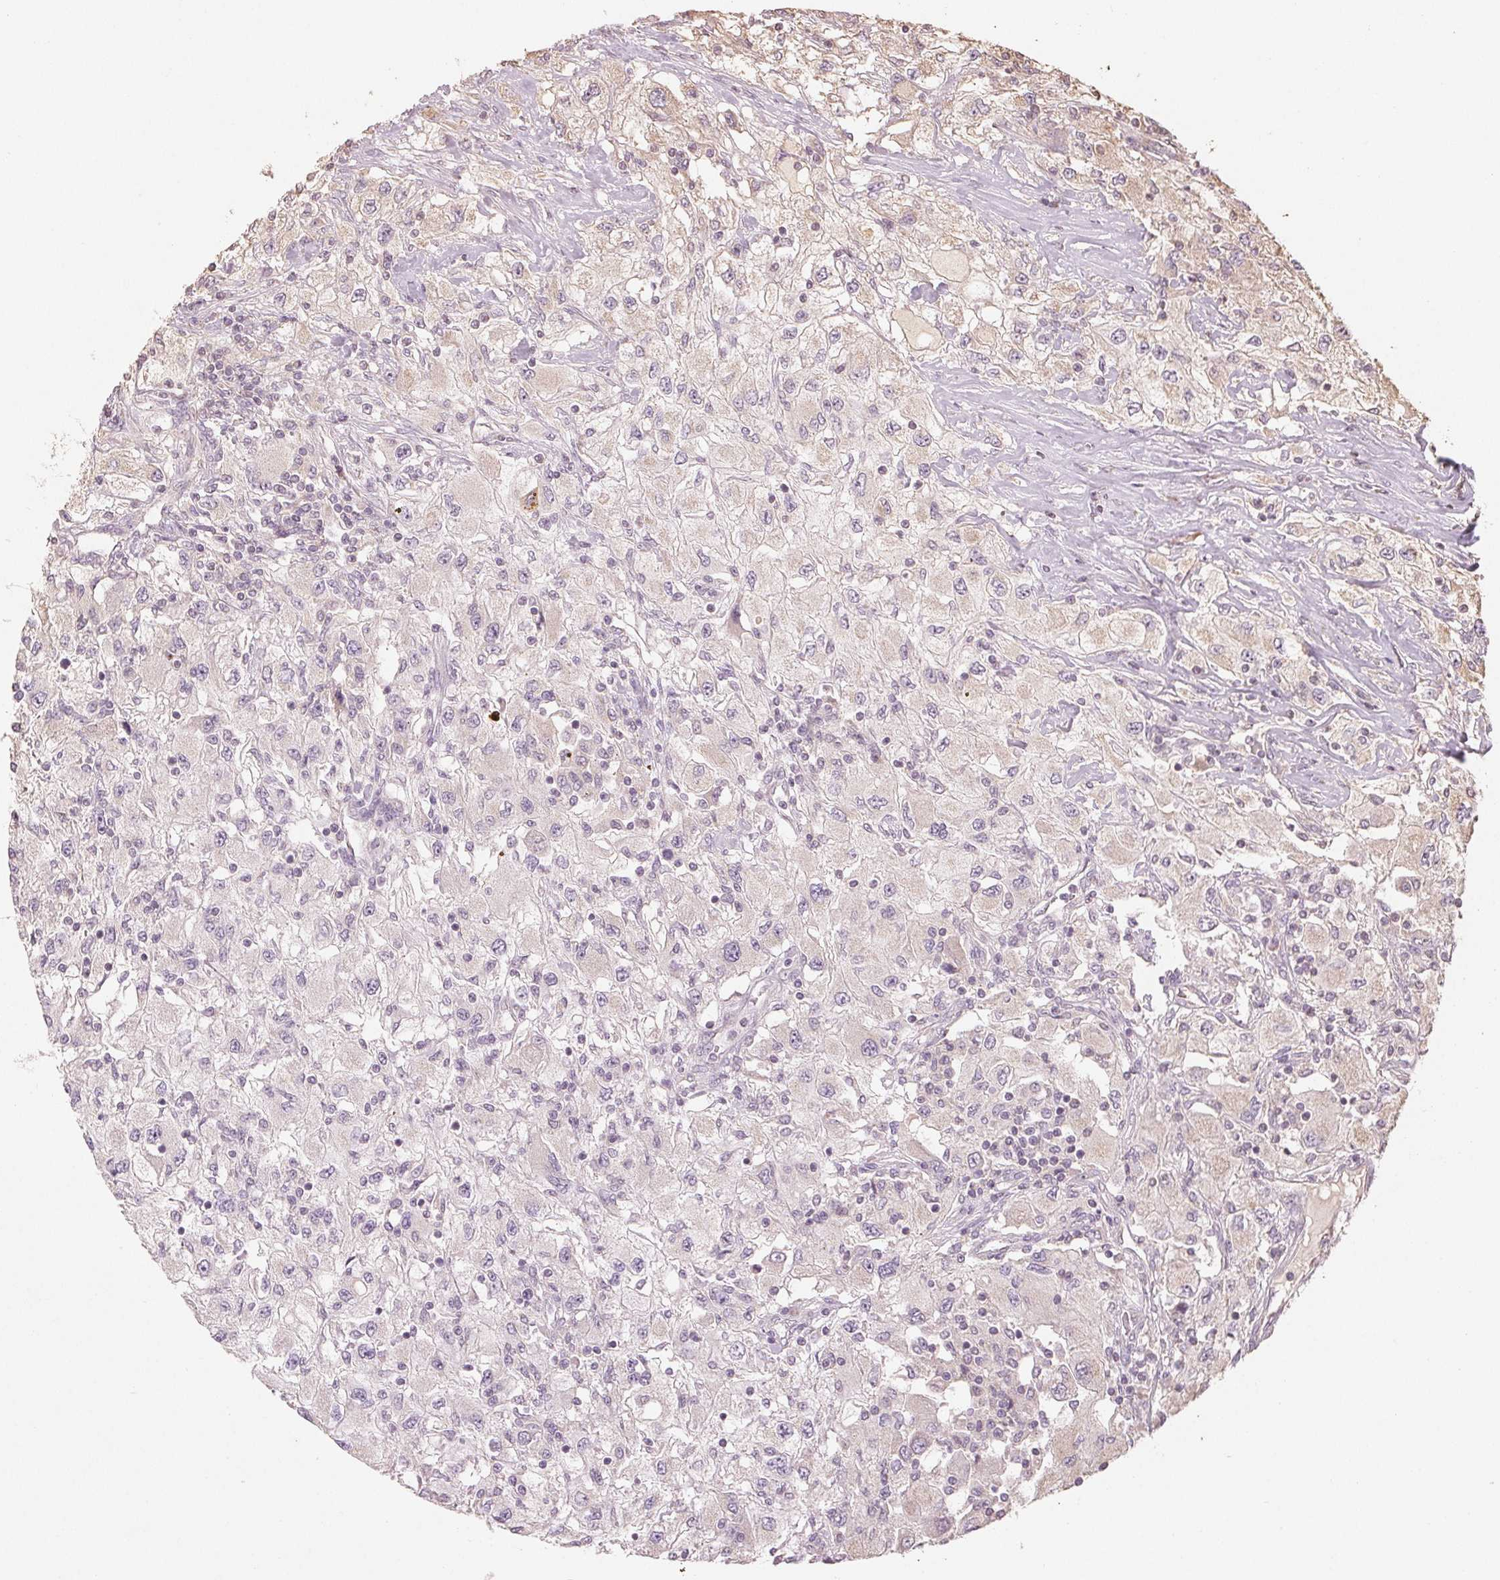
{"staining": {"intensity": "negative", "quantity": "none", "location": "none"}, "tissue": "renal cancer", "cell_type": "Tumor cells", "image_type": "cancer", "snomed": [{"axis": "morphology", "description": "Adenocarcinoma, NOS"}, {"axis": "topography", "description": "Kidney"}], "caption": "The histopathology image shows no staining of tumor cells in renal cancer (adenocarcinoma). (DAB (3,3'-diaminobenzidine) immunohistochemistry (IHC) with hematoxylin counter stain).", "gene": "COX14", "patient": {"sex": "female", "age": 67}}